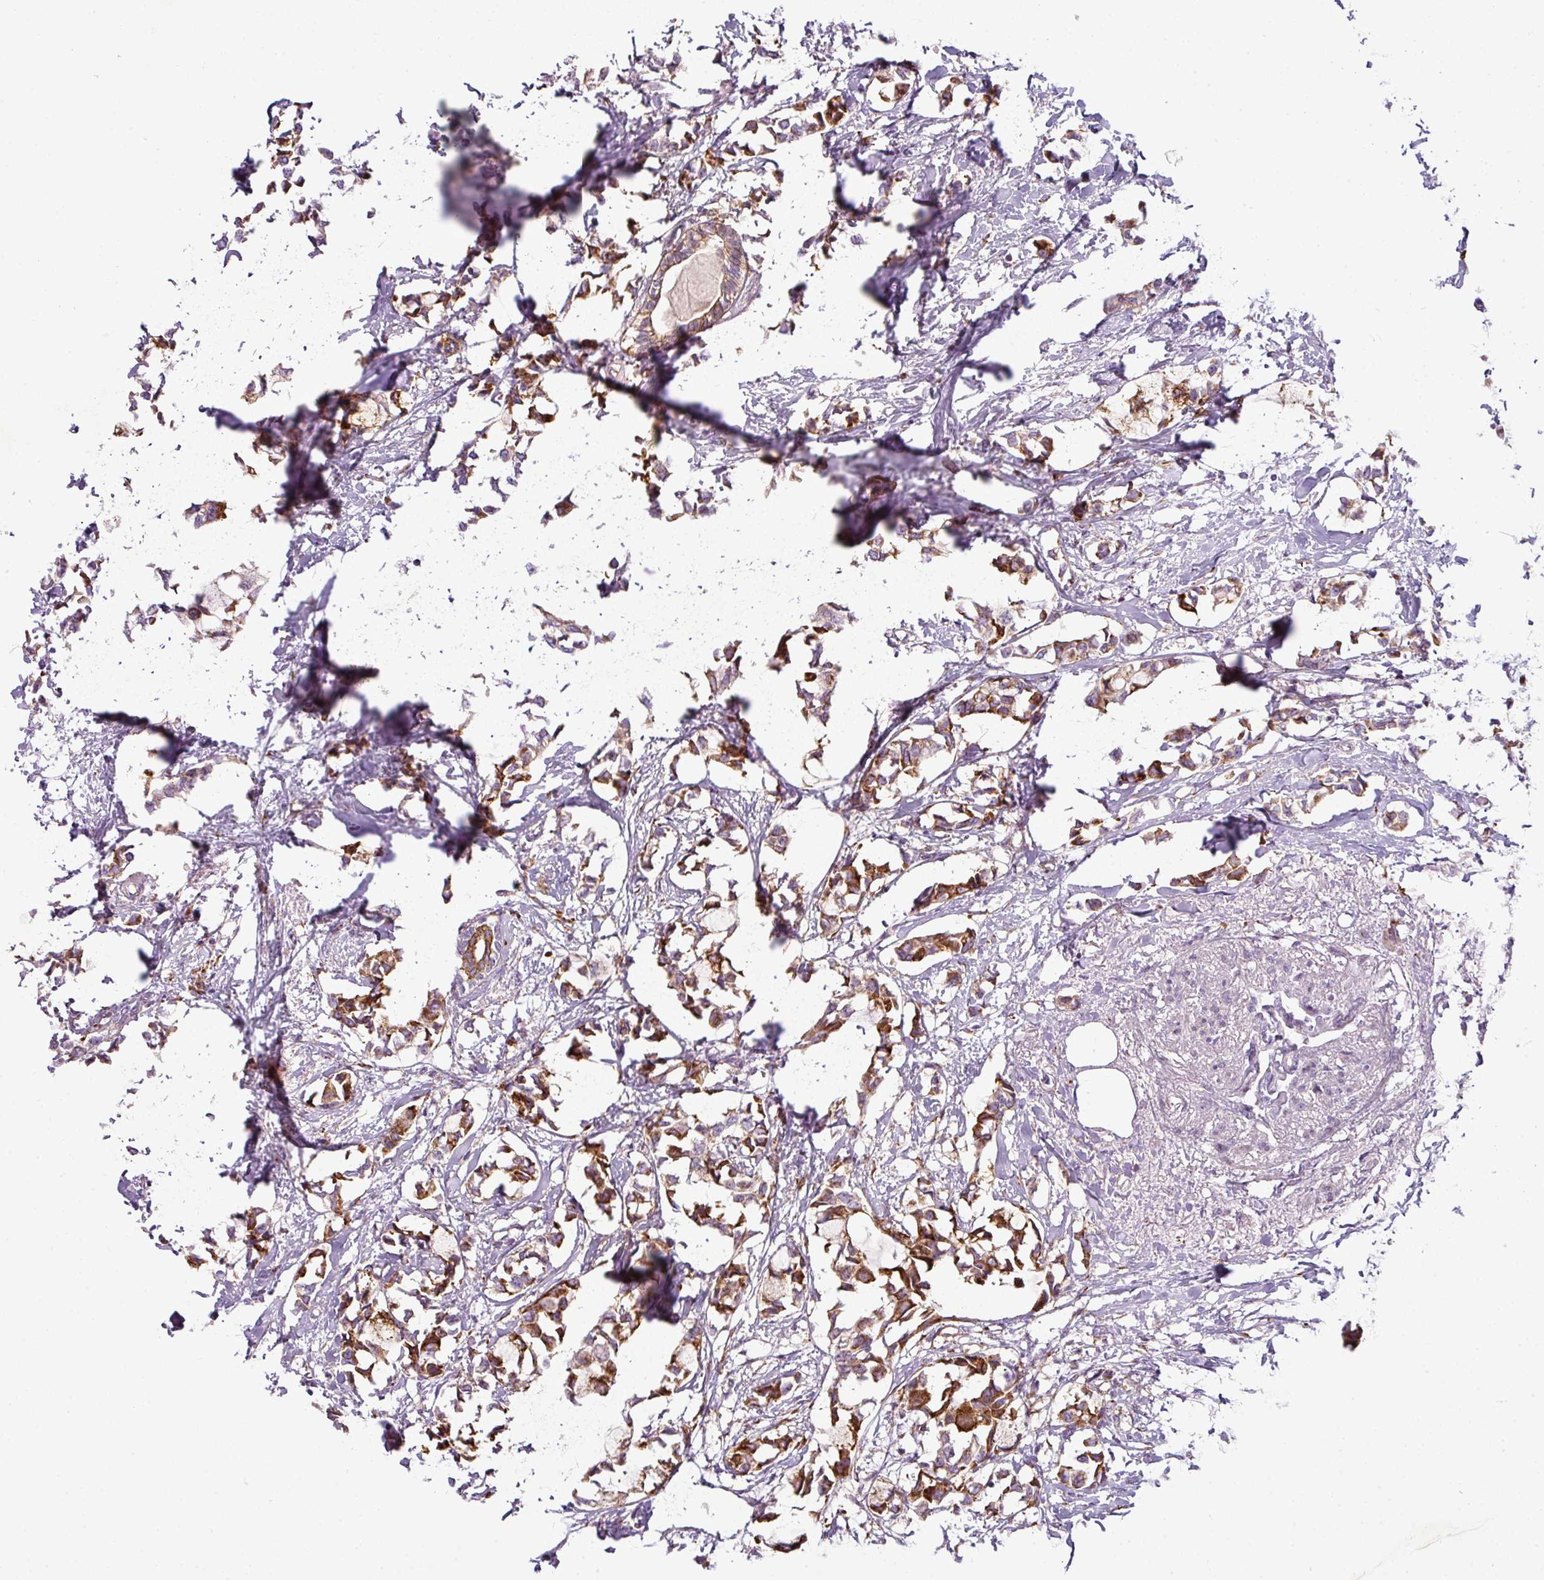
{"staining": {"intensity": "moderate", "quantity": ">75%", "location": "cytoplasmic/membranous"}, "tissue": "breast cancer", "cell_type": "Tumor cells", "image_type": "cancer", "snomed": [{"axis": "morphology", "description": "Duct carcinoma"}, {"axis": "topography", "description": "Breast"}], "caption": "This is an image of immunohistochemistry (IHC) staining of breast cancer (invasive ductal carcinoma), which shows moderate expression in the cytoplasmic/membranous of tumor cells.", "gene": "ANKRD18A", "patient": {"sex": "female", "age": 73}}